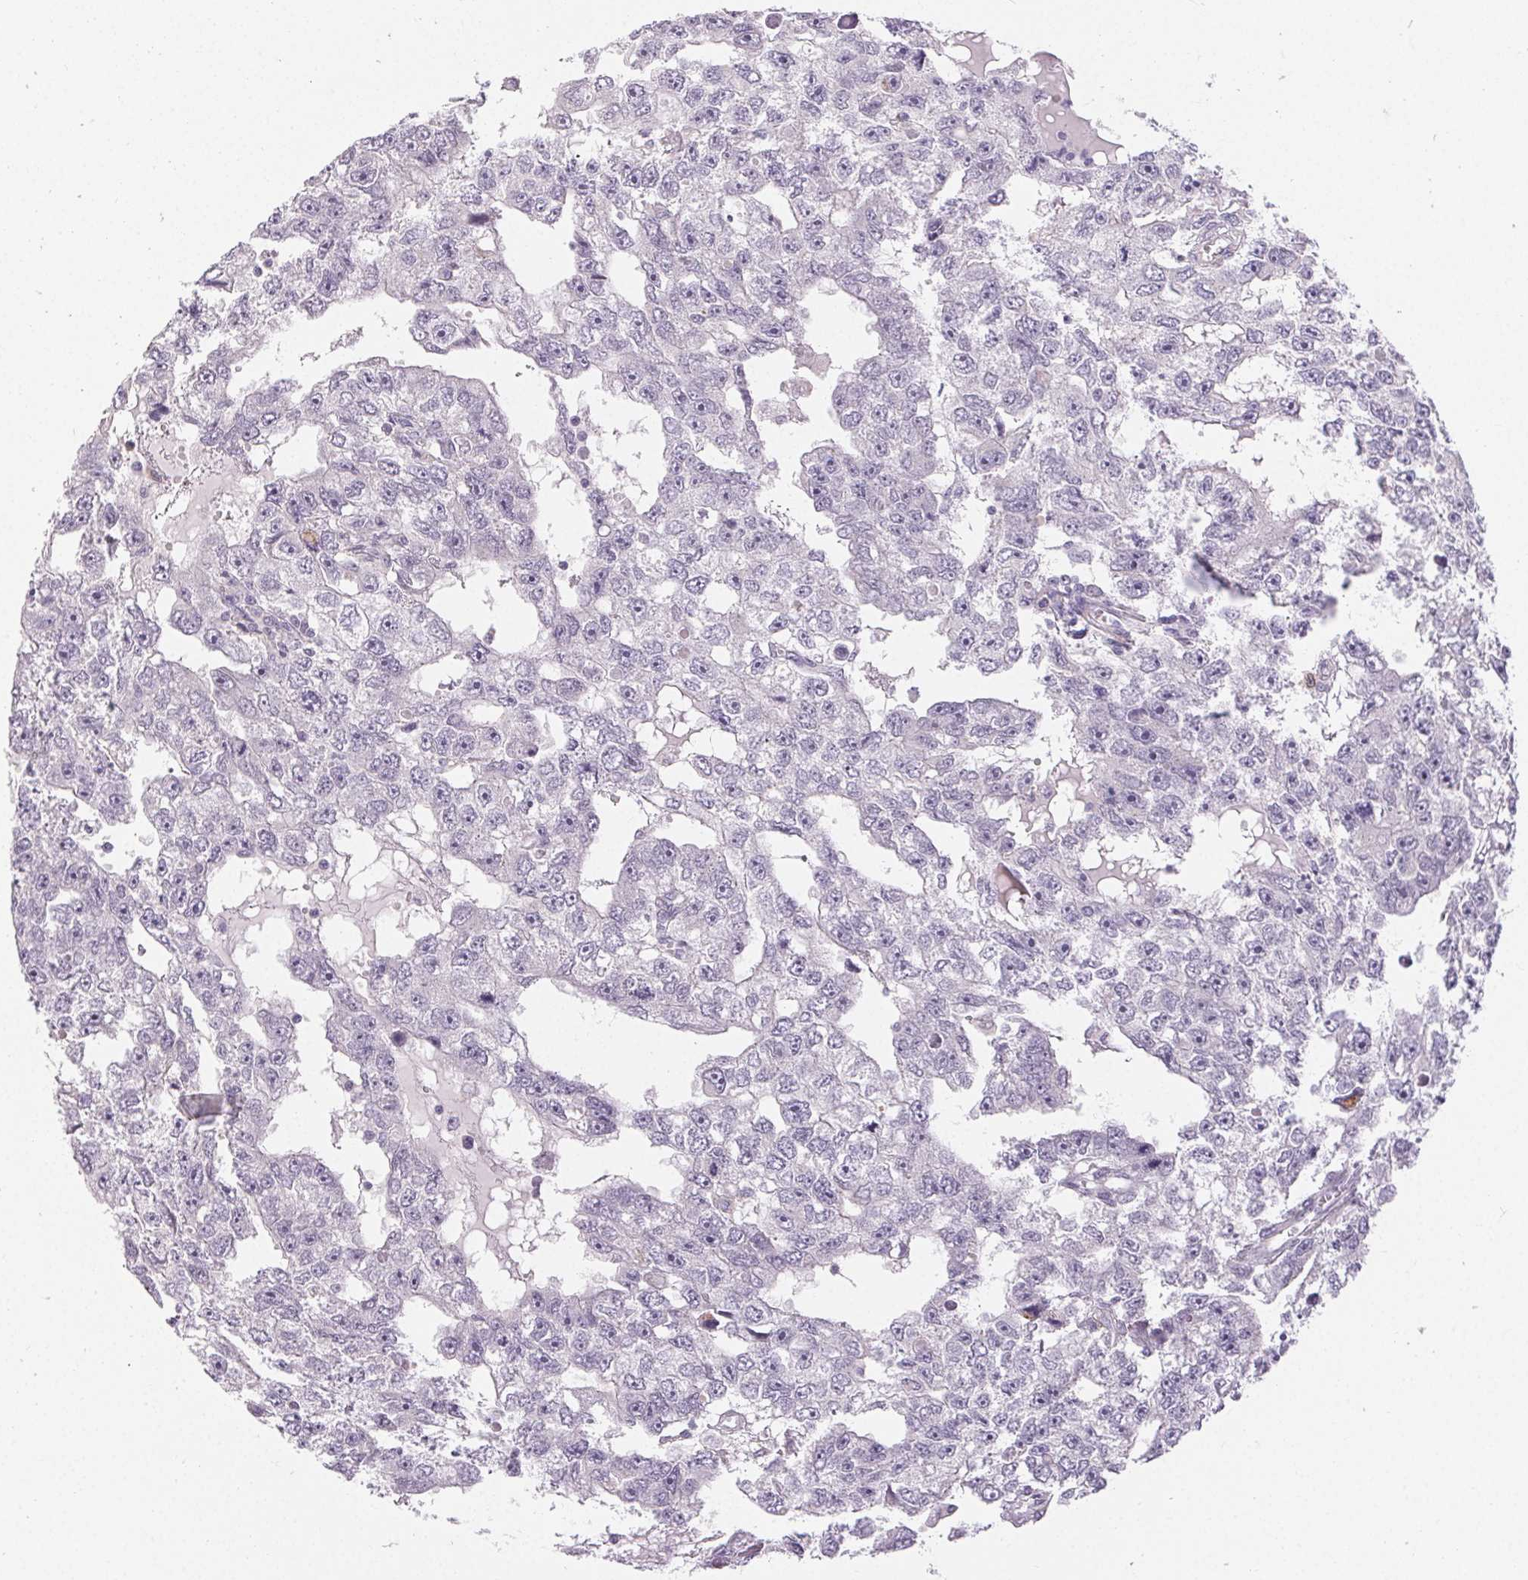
{"staining": {"intensity": "negative", "quantity": "none", "location": "none"}, "tissue": "testis cancer", "cell_type": "Tumor cells", "image_type": "cancer", "snomed": [{"axis": "morphology", "description": "Carcinoma, Embryonal, NOS"}, {"axis": "topography", "description": "Testis"}], "caption": "Image shows no protein positivity in tumor cells of testis cancer tissue. (DAB immunohistochemistry (IHC) visualized using brightfield microscopy, high magnification).", "gene": "RPGRIP1", "patient": {"sex": "male", "age": 20}}